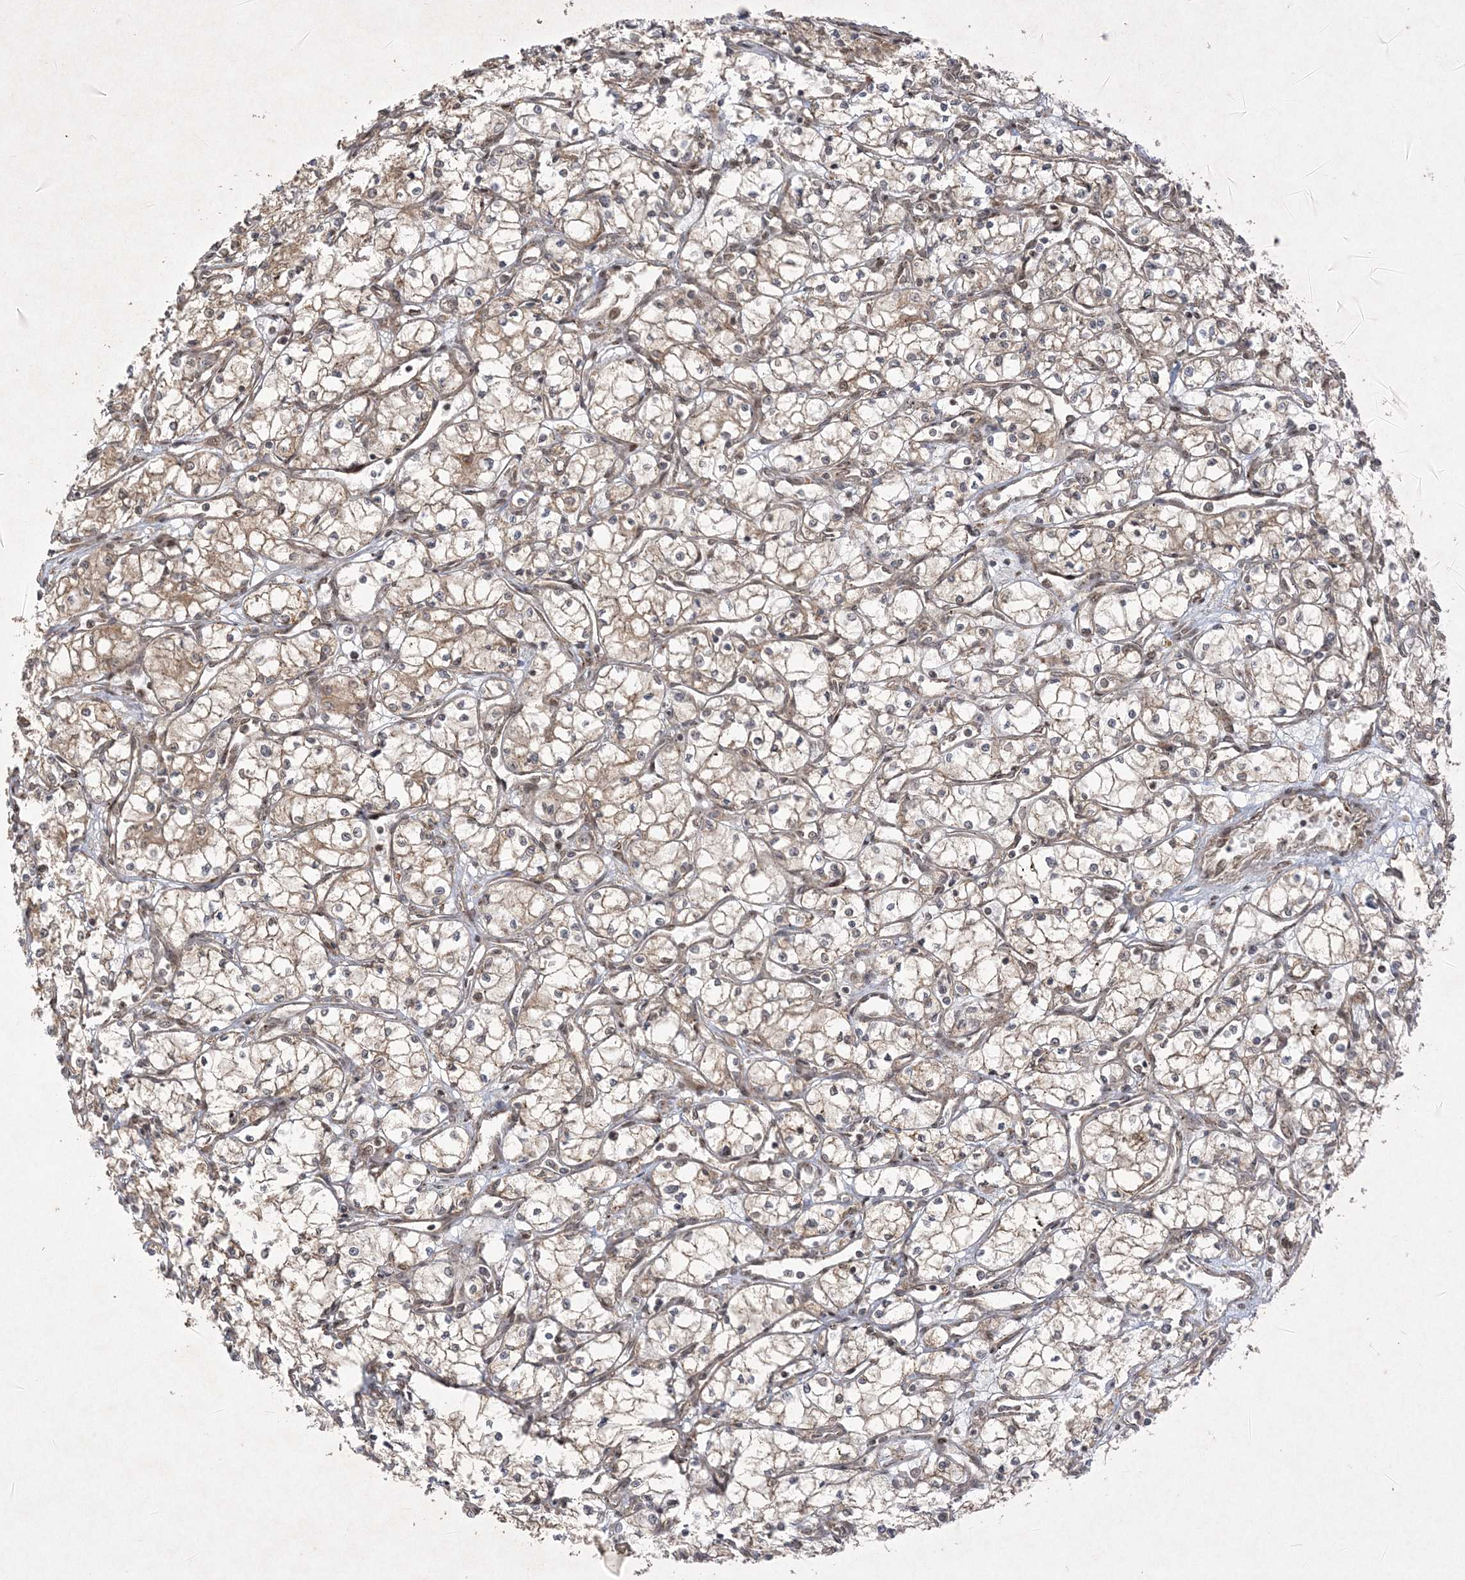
{"staining": {"intensity": "weak", "quantity": ">75%", "location": "cytoplasmic/membranous"}, "tissue": "renal cancer", "cell_type": "Tumor cells", "image_type": "cancer", "snomed": [{"axis": "morphology", "description": "Adenocarcinoma, NOS"}, {"axis": "topography", "description": "Kidney"}], "caption": "A high-resolution photomicrograph shows immunohistochemistry (IHC) staining of adenocarcinoma (renal), which reveals weak cytoplasmic/membranous expression in approximately >75% of tumor cells.", "gene": "RRAS", "patient": {"sex": "male", "age": 59}}